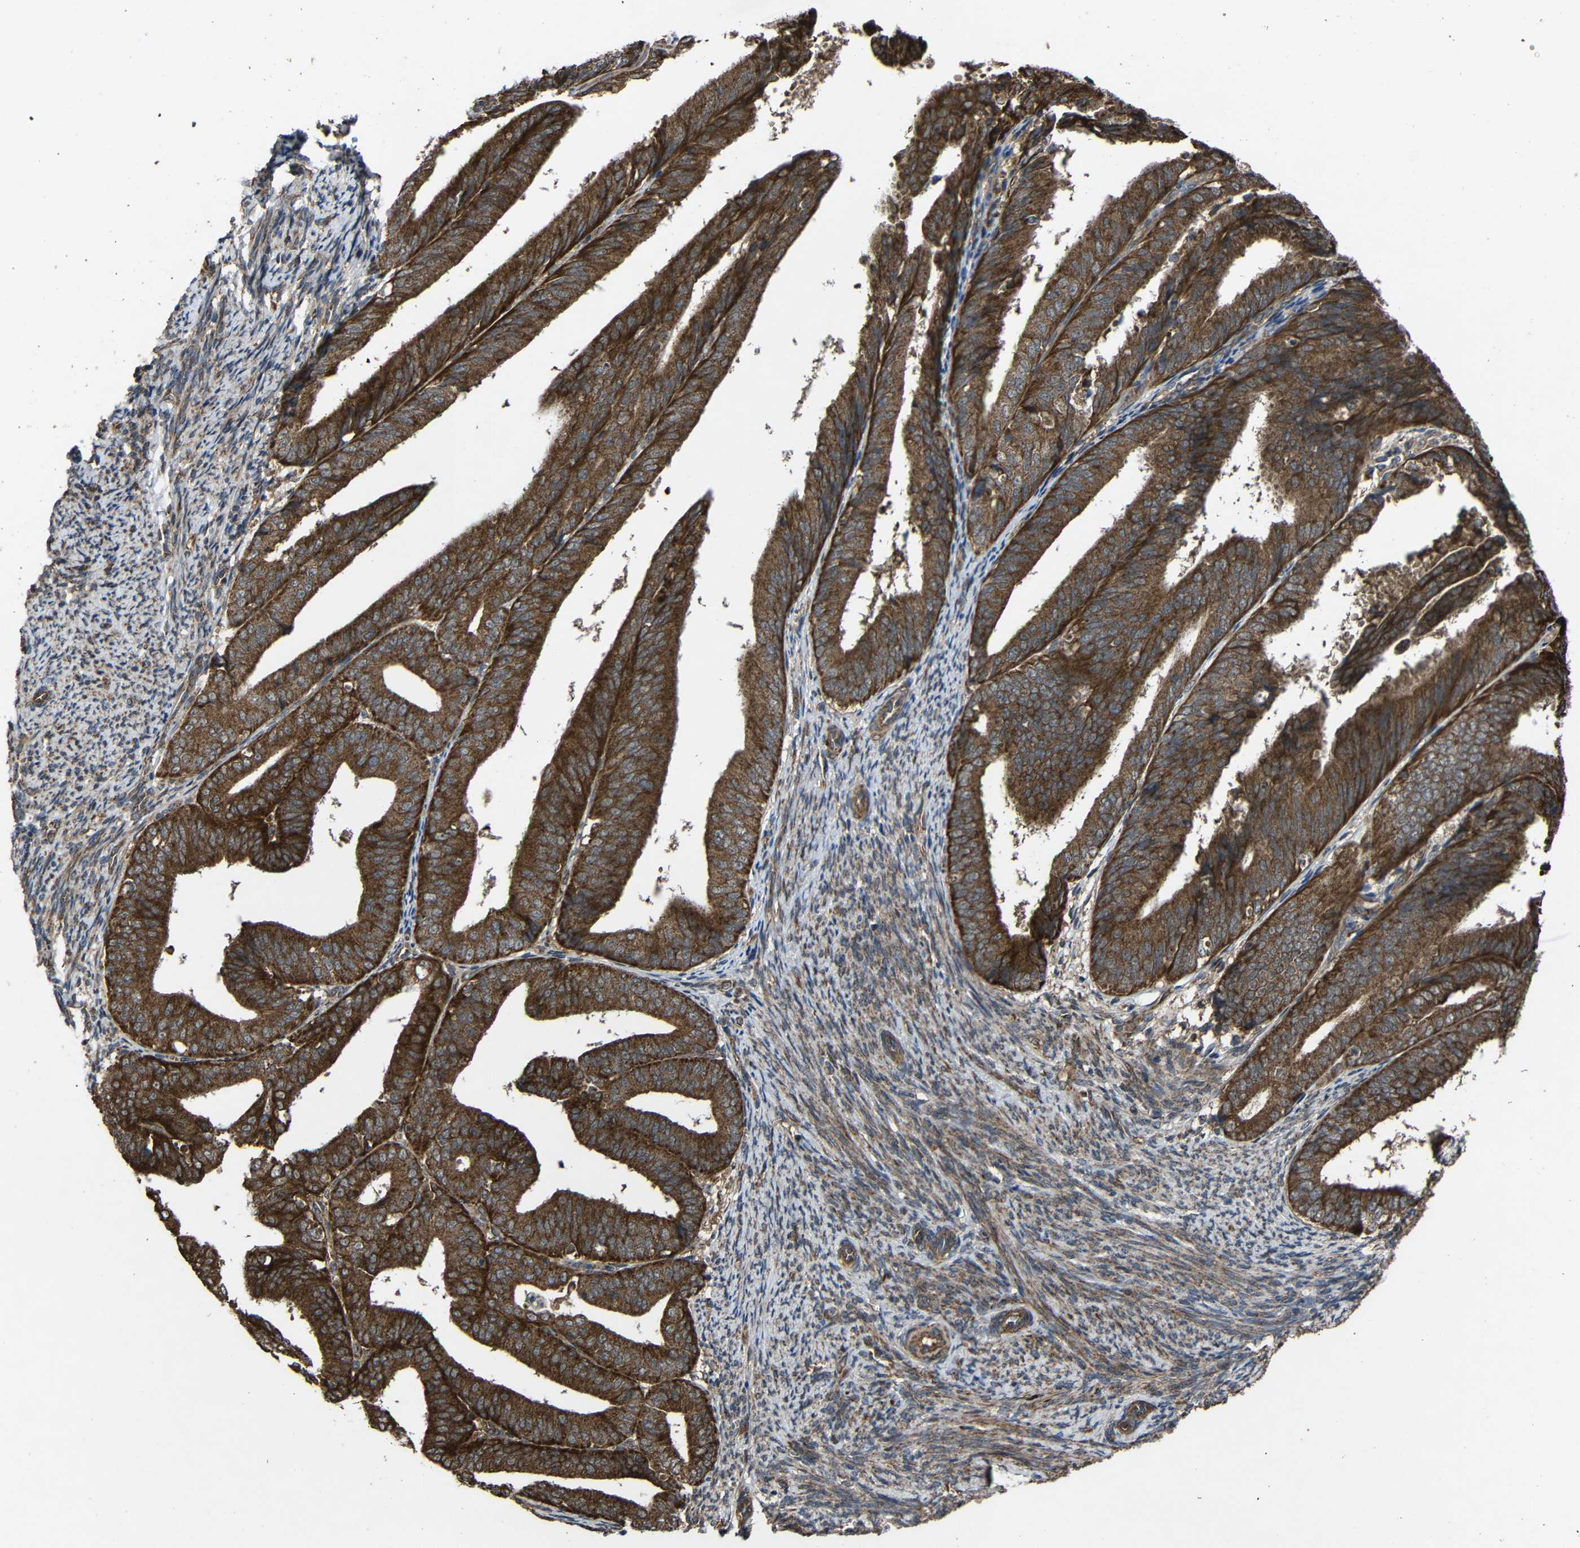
{"staining": {"intensity": "strong", "quantity": ">75%", "location": "cytoplasmic/membranous"}, "tissue": "endometrial cancer", "cell_type": "Tumor cells", "image_type": "cancer", "snomed": [{"axis": "morphology", "description": "Adenocarcinoma, NOS"}, {"axis": "topography", "description": "Endometrium"}], "caption": "Protein staining shows strong cytoplasmic/membranous staining in about >75% of tumor cells in endometrial cancer.", "gene": "C1GALT1", "patient": {"sex": "female", "age": 63}}